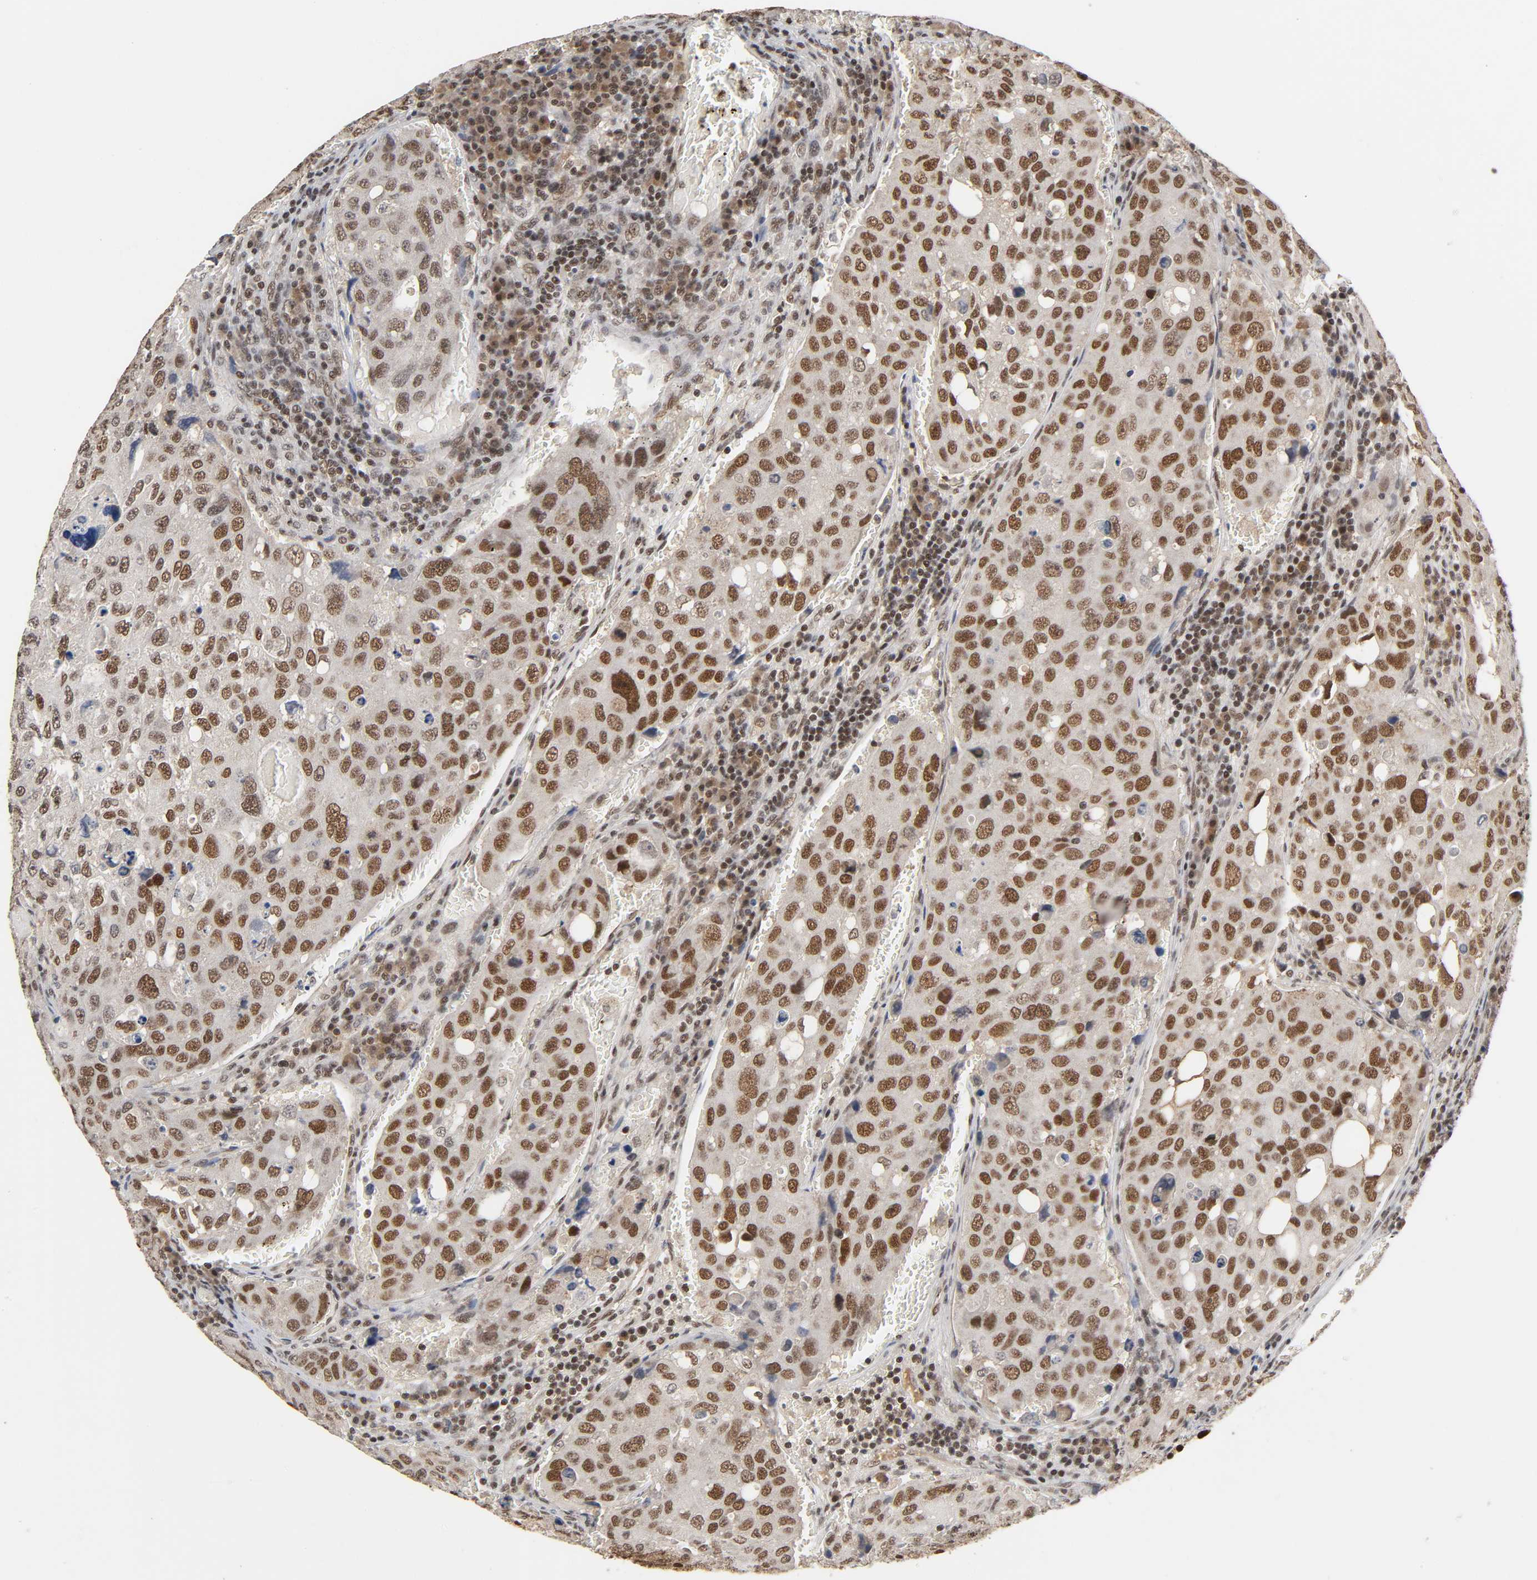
{"staining": {"intensity": "strong", "quantity": "25%-75%", "location": "cytoplasmic/membranous,nuclear"}, "tissue": "urothelial cancer", "cell_type": "Tumor cells", "image_type": "cancer", "snomed": [{"axis": "morphology", "description": "Urothelial carcinoma, High grade"}, {"axis": "topography", "description": "Lymph node"}, {"axis": "topography", "description": "Urinary bladder"}], "caption": "Strong cytoplasmic/membranous and nuclear positivity for a protein is present in about 25%-75% of tumor cells of high-grade urothelial carcinoma using IHC.", "gene": "ZNF384", "patient": {"sex": "male", "age": 51}}